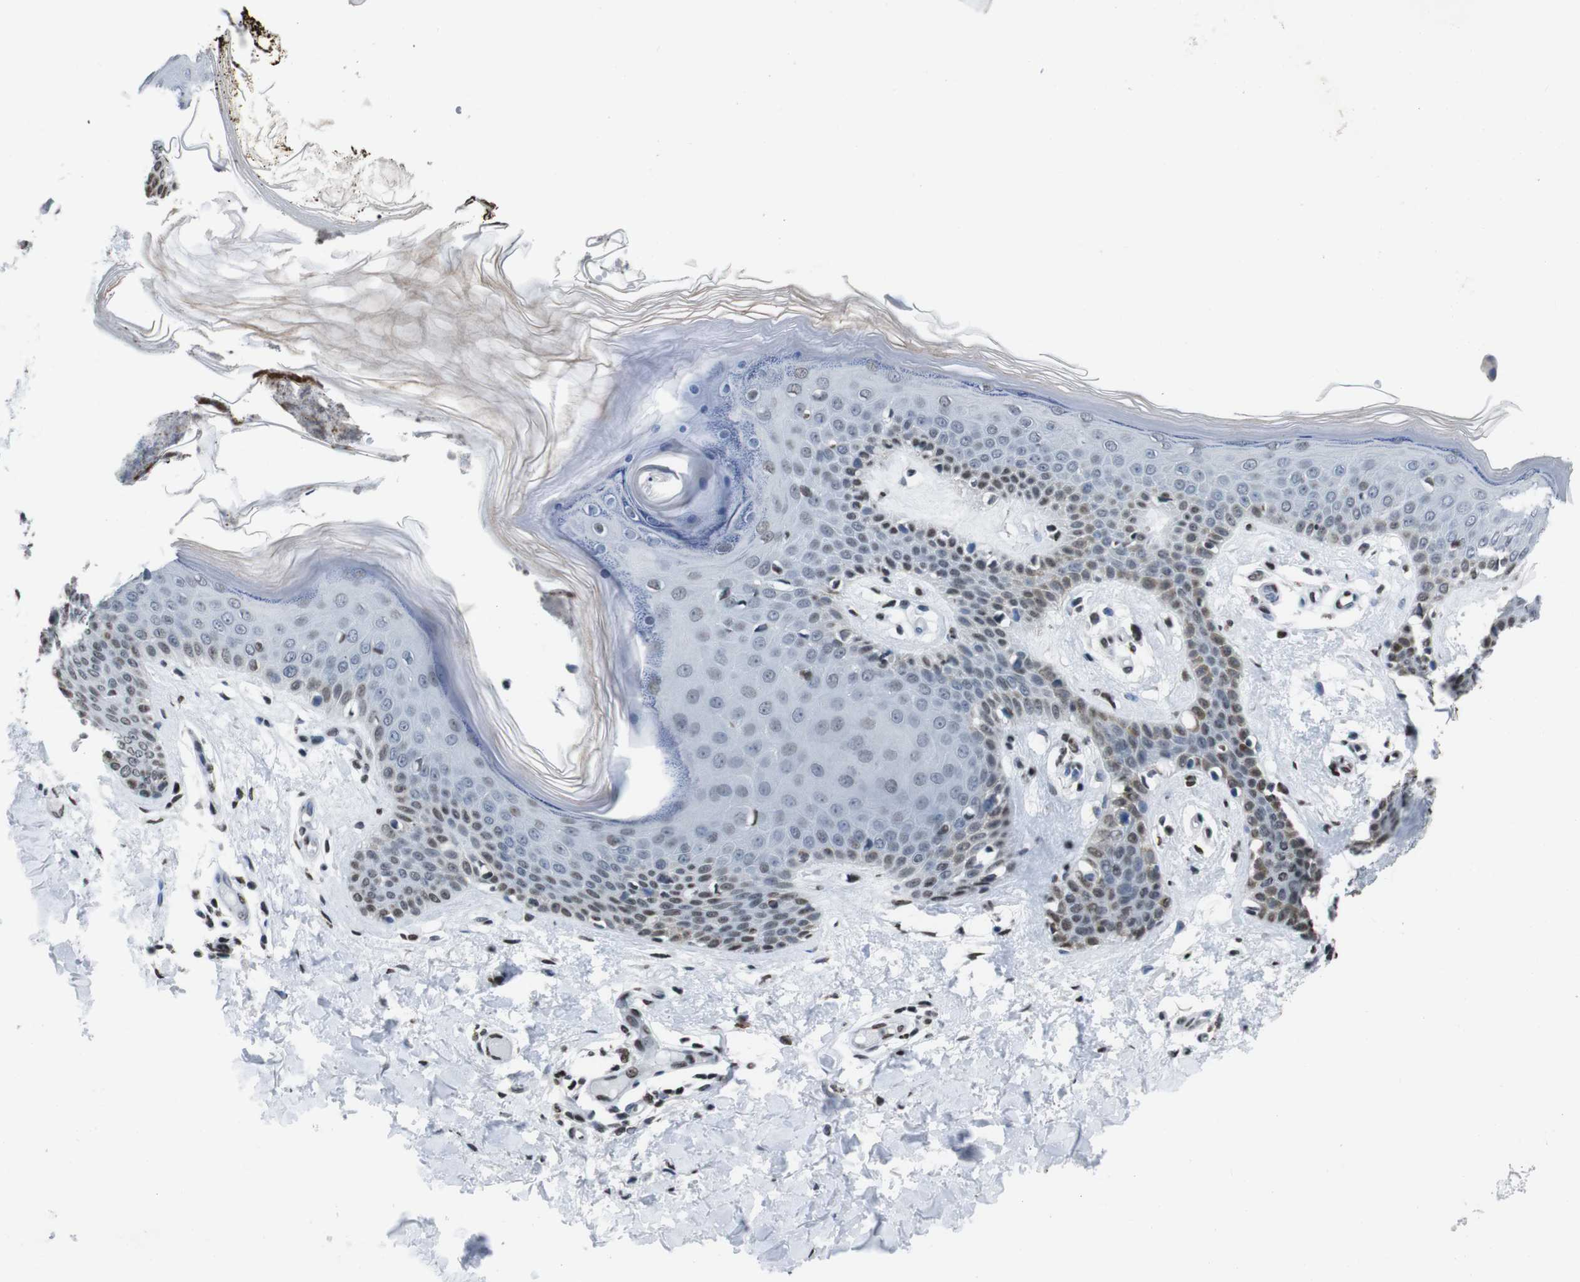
{"staining": {"intensity": "strong", "quantity": ">75%", "location": "nuclear"}, "tissue": "skin", "cell_type": "Fibroblasts", "image_type": "normal", "snomed": [{"axis": "morphology", "description": "Normal tissue, NOS"}, {"axis": "topography", "description": "Skin"}], "caption": "Immunohistochemistry histopathology image of benign skin stained for a protein (brown), which demonstrates high levels of strong nuclear staining in approximately >75% of fibroblasts.", "gene": "PIP4P2", "patient": {"sex": "male", "age": 53}}